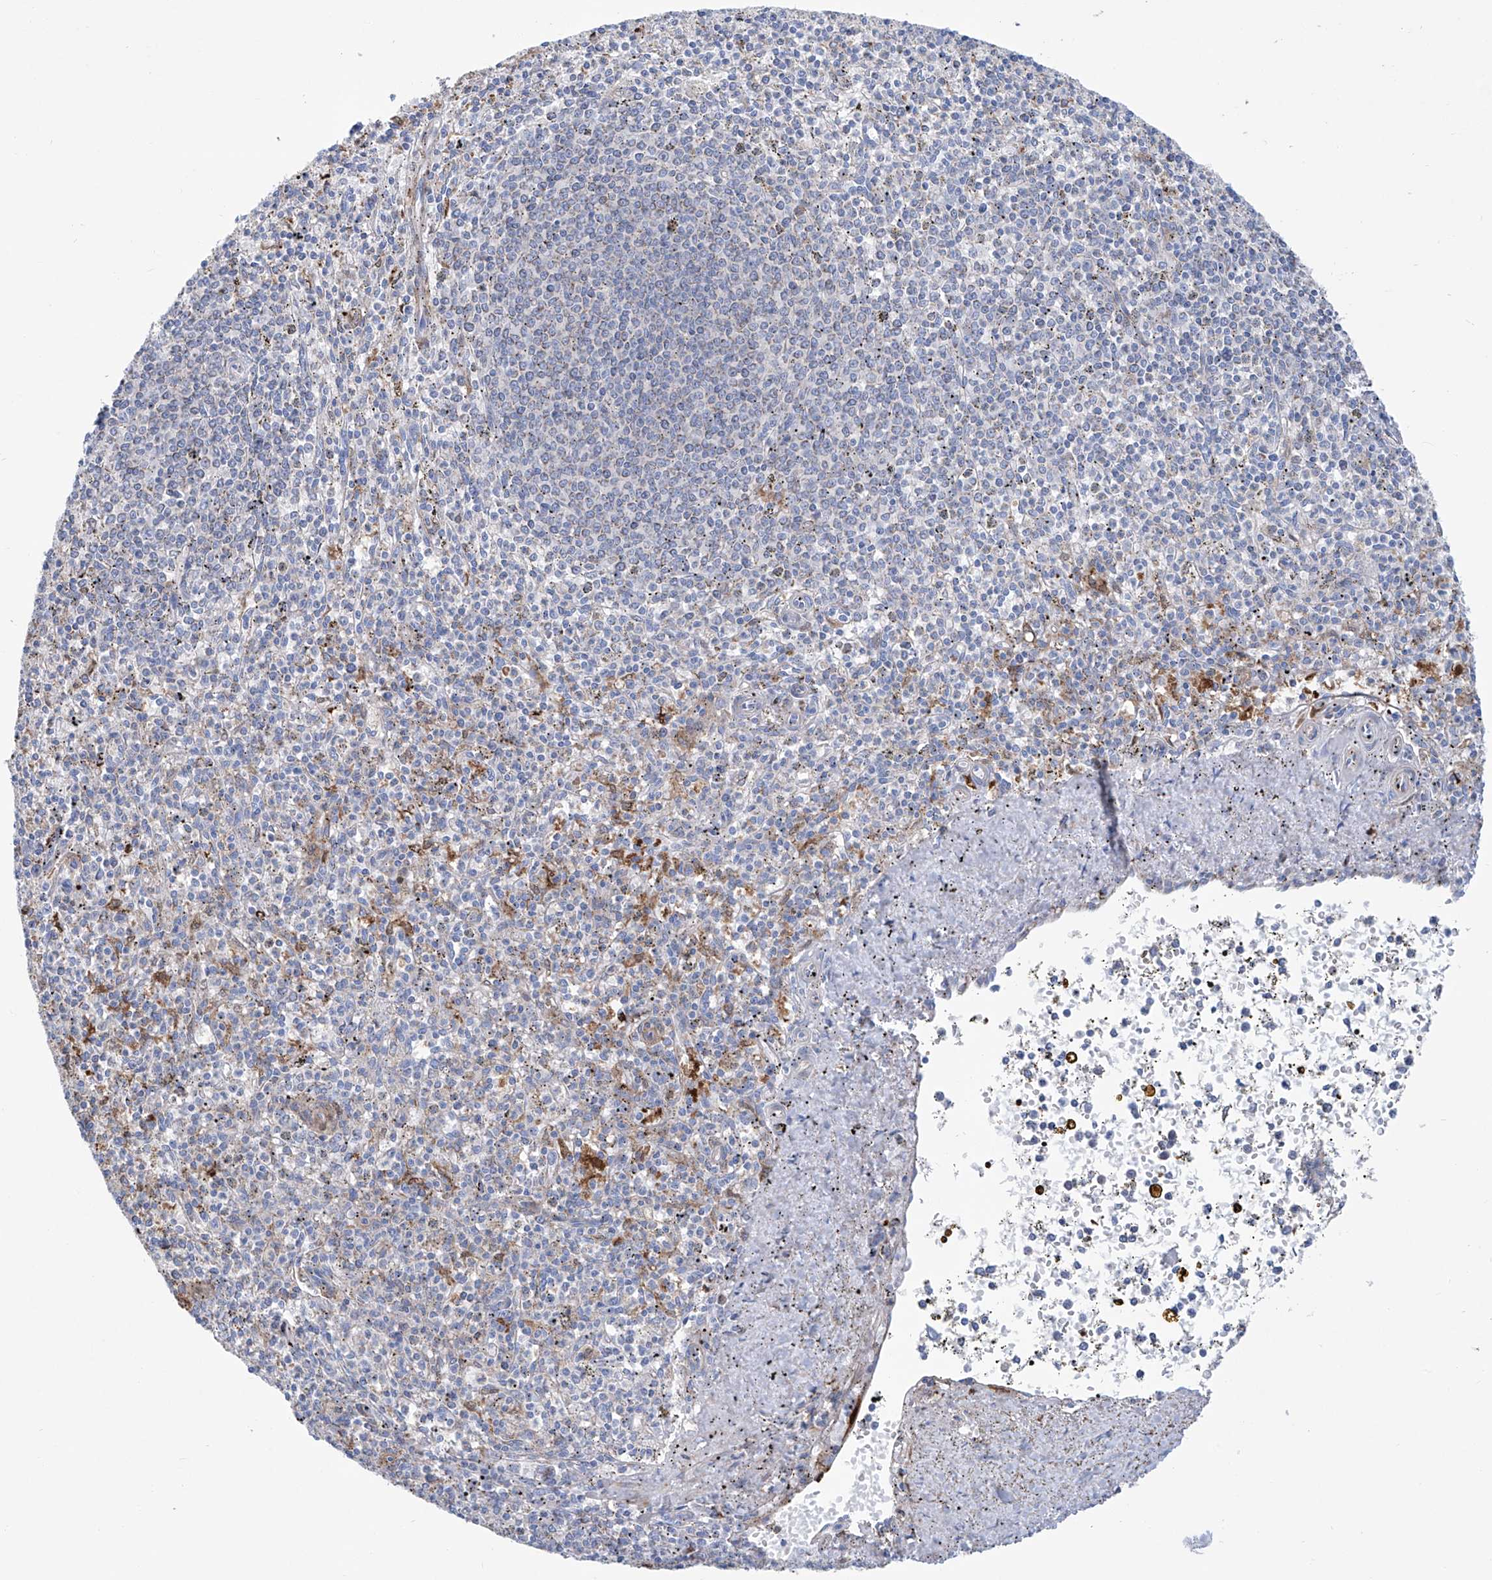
{"staining": {"intensity": "weak", "quantity": "<25%", "location": "cytoplasmic/membranous"}, "tissue": "spleen", "cell_type": "Cells in red pulp", "image_type": "normal", "snomed": [{"axis": "morphology", "description": "Normal tissue, NOS"}, {"axis": "topography", "description": "Spleen"}], "caption": "A high-resolution photomicrograph shows IHC staining of unremarkable spleen, which reveals no significant staining in cells in red pulp.", "gene": "ALDH6A1", "patient": {"sex": "male", "age": 72}}